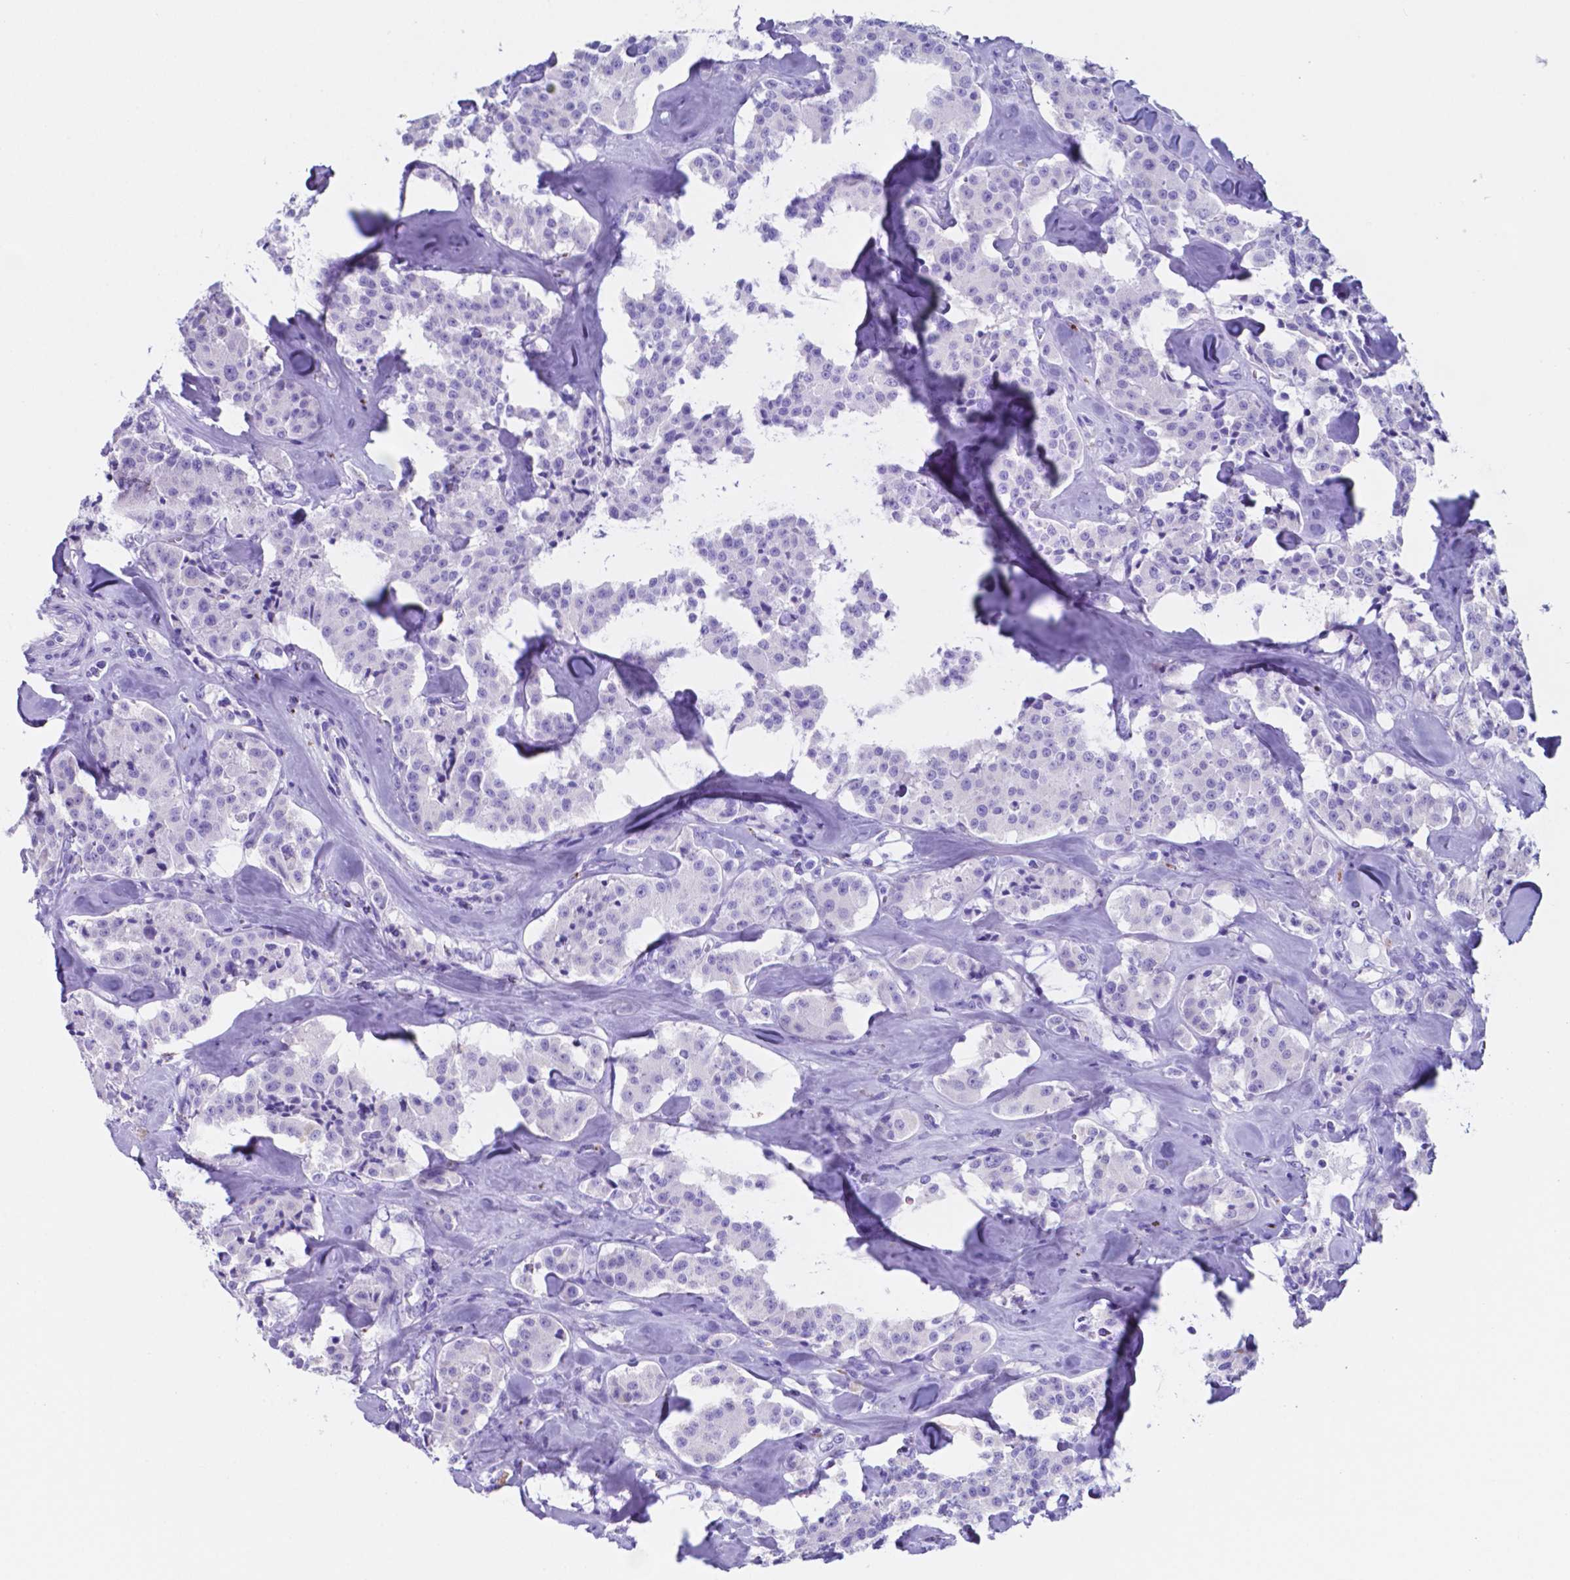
{"staining": {"intensity": "negative", "quantity": "none", "location": "none"}, "tissue": "carcinoid", "cell_type": "Tumor cells", "image_type": "cancer", "snomed": [{"axis": "morphology", "description": "Carcinoid, malignant, NOS"}, {"axis": "topography", "description": "Pancreas"}], "caption": "DAB immunohistochemical staining of human carcinoid reveals no significant staining in tumor cells.", "gene": "DNAAF8", "patient": {"sex": "male", "age": 41}}